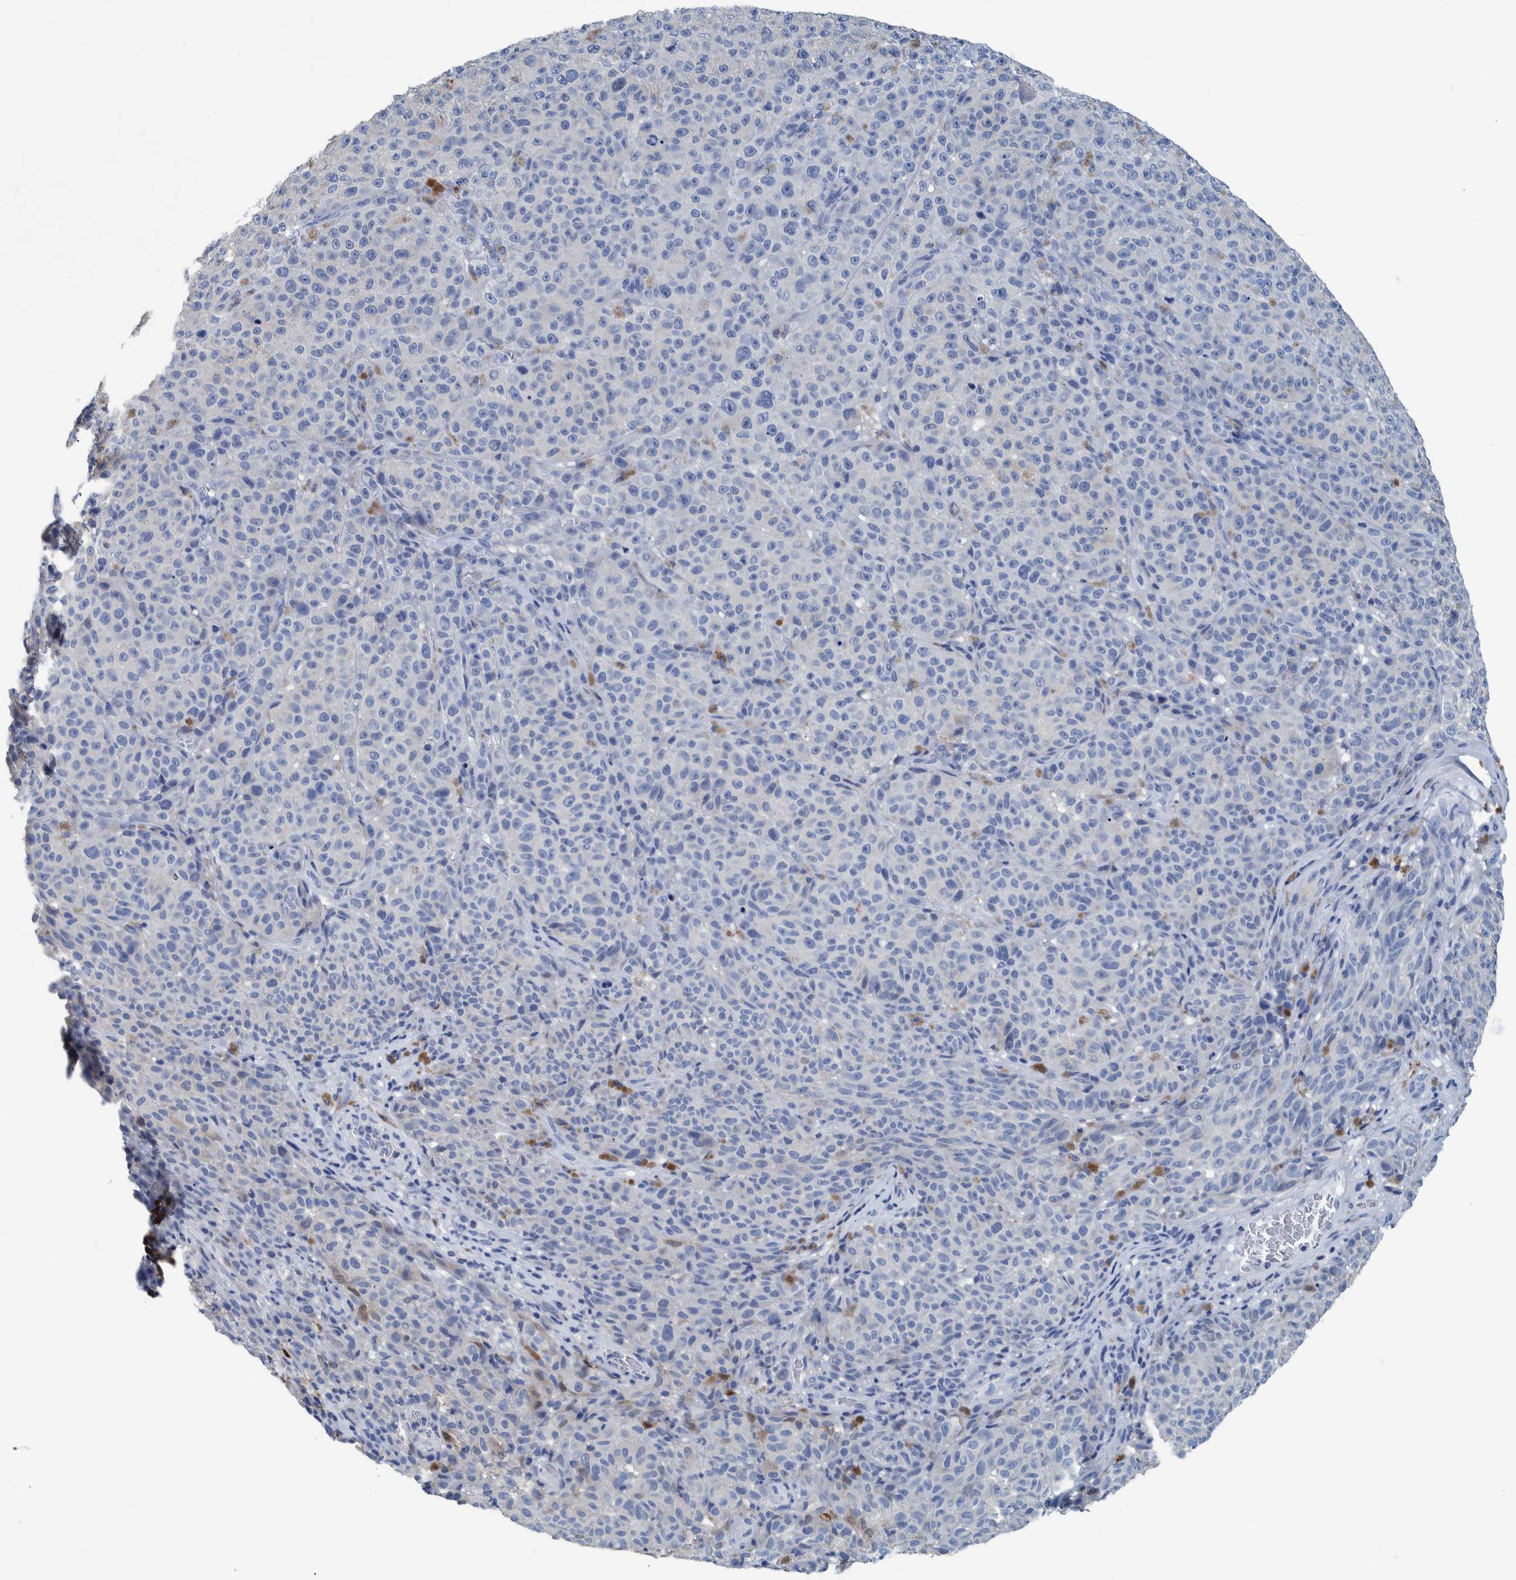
{"staining": {"intensity": "negative", "quantity": "none", "location": "none"}, "tissue": "melanoma", "cell_type": "Tumor cells", "image_type": "cancer", "snomed": [{"axis": "morphology", "description": "Malignant melanoma, NOS"}, {"axis": "topography", "description": "Skin"}], "caption": "Immunohistochemical staining of melanoma exhibits no significant positivity in tumor cells.", "gene": "IDO1", "patient": {"sex": "female", "age": 82}}